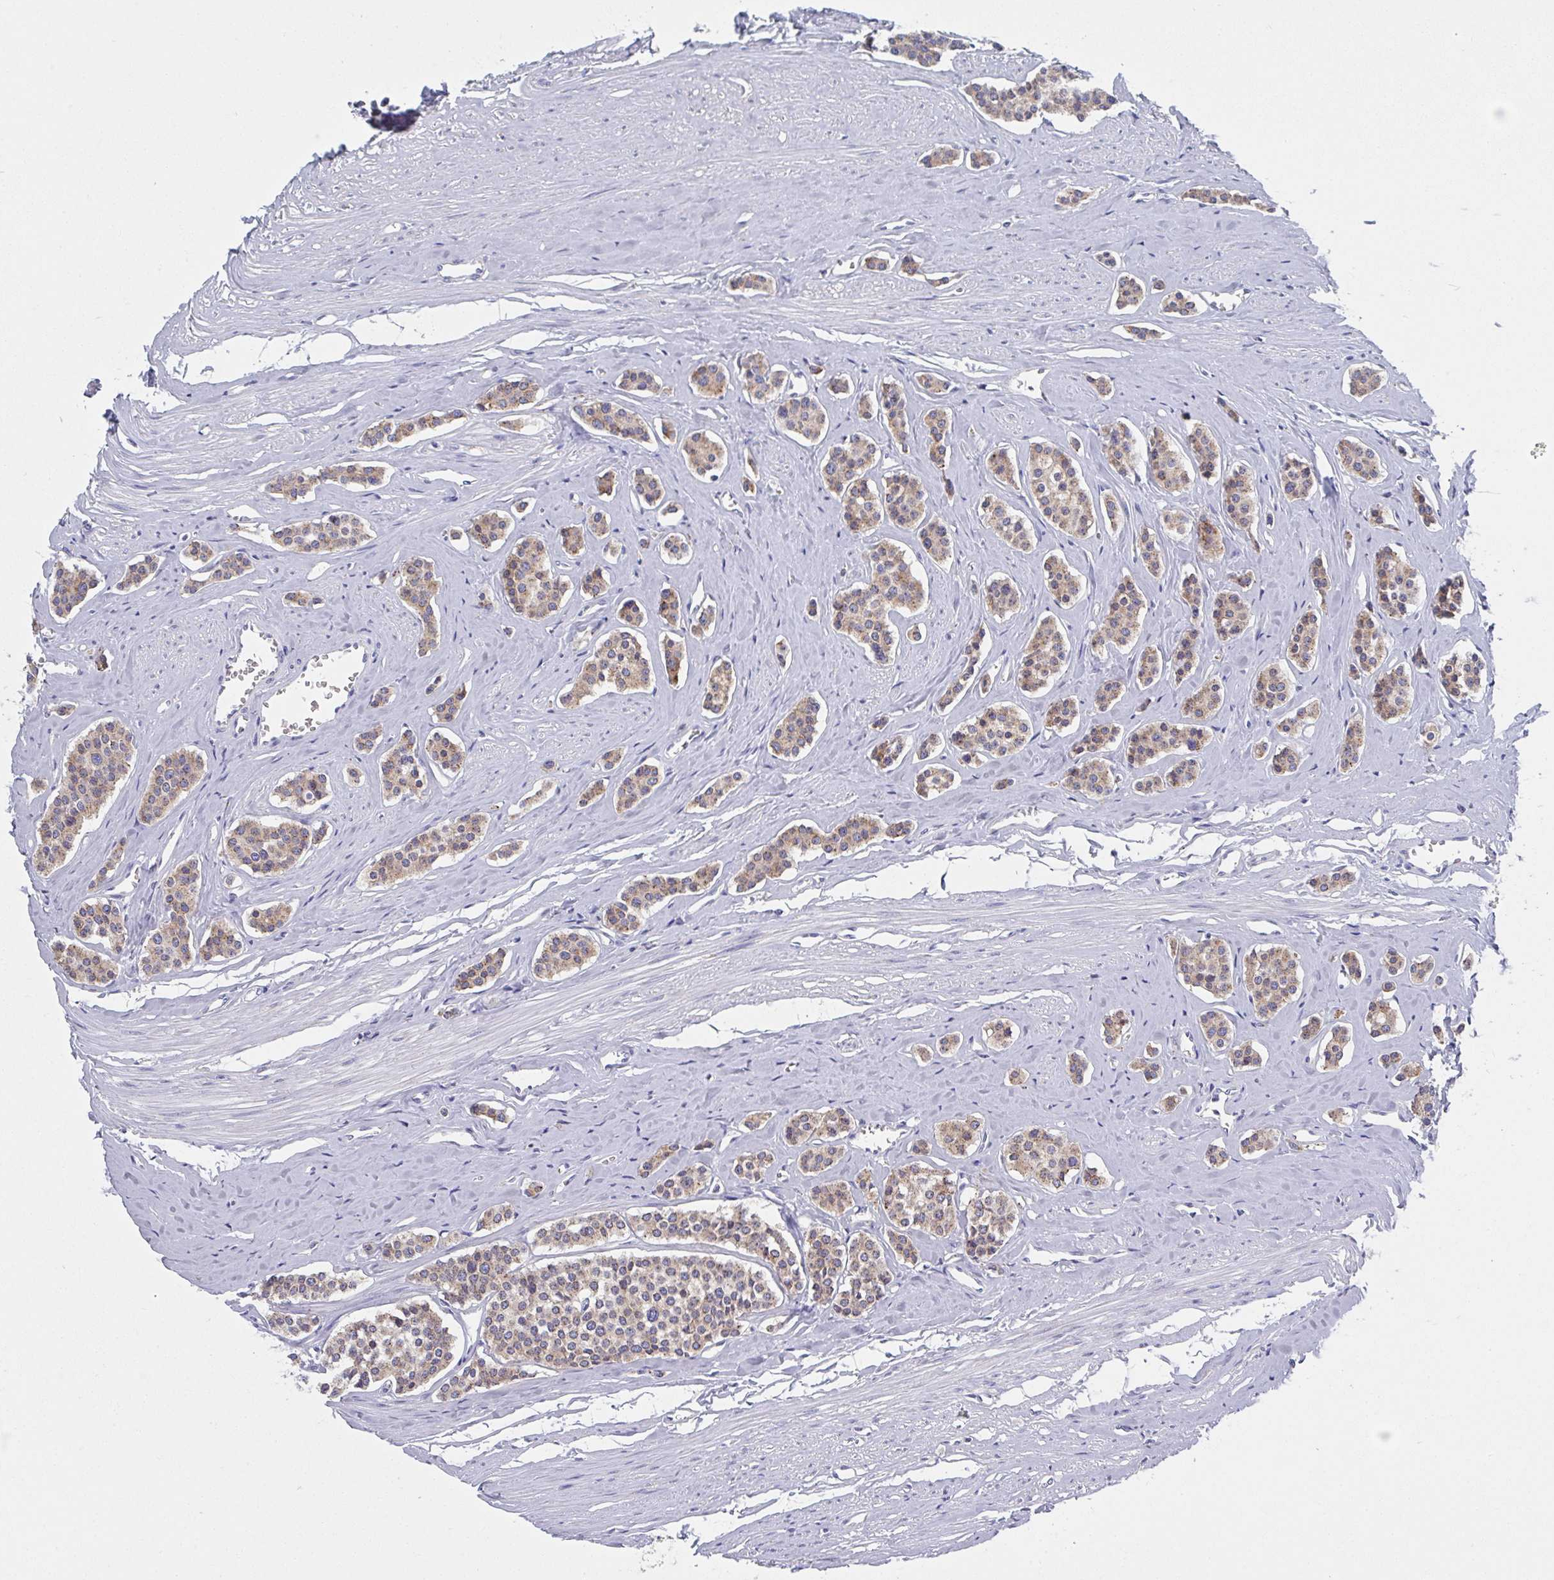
{"staining": {"intensity": "moderate", "quantity": ">75%", "location": "cytoplasmic/membranous"}, "tissue": "carcinoid", "cell_type": "Tumor cells", "image_type": "cancer", "snomed": [{"axis": "morphology", "description": "Carcinoid, malignant, NOS"}, {"axis": "topography", "description": "Small intestine"}], "caption": "The immunohistochemical stain shows moderate cytoplasmic/membranous positivity in tumor cells of carcinoid (malignant) tissue. Using DAB (brown) and hematoxylin (blue) stains, captured at high magnification using brightfield microscopy.", "gene": "PROSER3", "patient": {"sex": "male", "age": 60}}